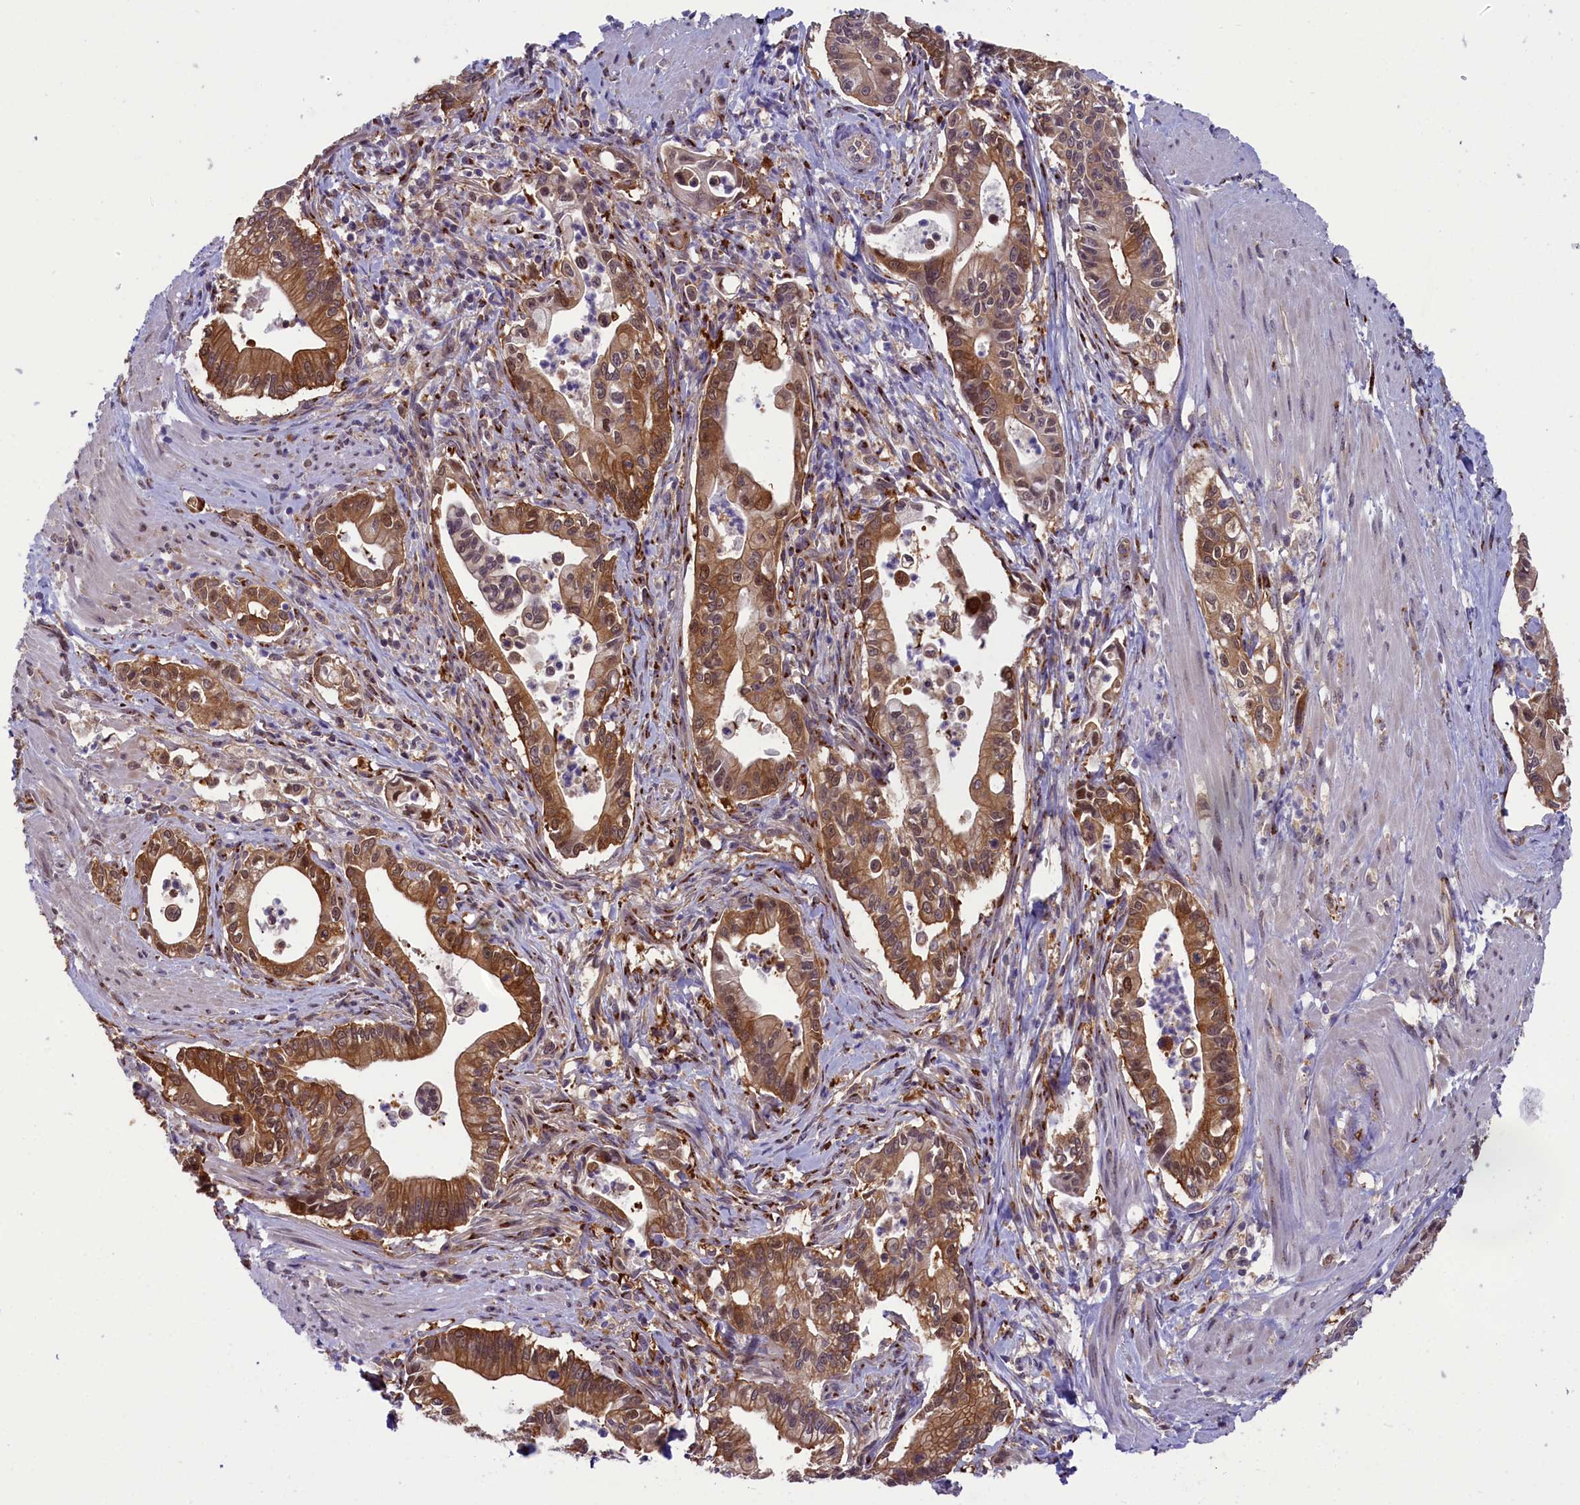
{"staining": {"intensity": "moderate", "quantity": ">75%", "location": "cytoplasmic/membranous,nuclear"}, "tissue": "pancreatic cancer", "cell_type": "Tumor cells", "image_type": "cancer", "snomed": [{"axis": "morphology", "description": "Adenocarcinoma, NOS"}, {"axis": "topography", "description": "Pancreas"}], "caption": "The micrograph reveals a brown stain indicating the presence of a protein in the cytoplasmic/membranous and nuclear of tumor cells in pancreatic cancer (adenocarcinoma).", "gene": "ABCC8", "patient": {"sex": "male", "age": 78}}